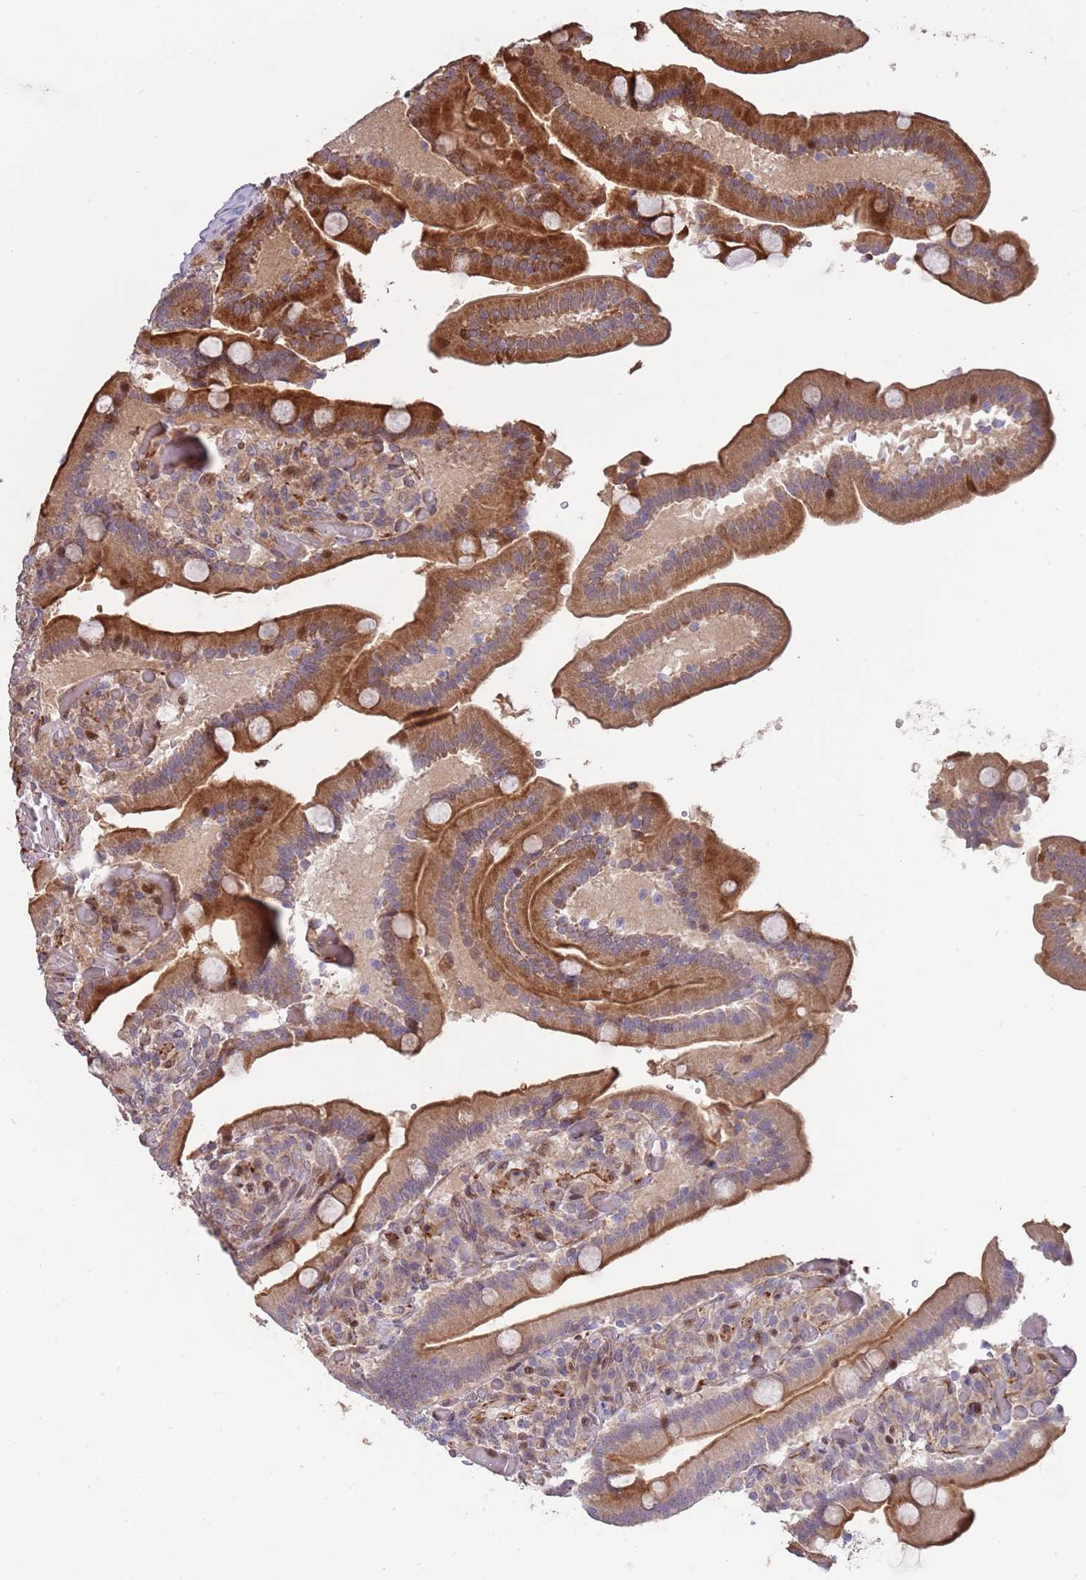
{"staining": {"intensity": "moderate", "quantity": "25%-75%", "location": "cytoplasmic/membranous"}, "tissue": "duodenum", "cell_type": "Glandular cells", "image_type": "normal", "snomed": [{"axis": "morphology", "description": "Normal tissue, NOS"}, {"axis": "topography", "description": "Duodenum"}], "caption": "Protein analysis of benign duodenum demonstrates moderate cytoplasmic/membranous staining in about 25%-75% of glandular cells. Nuclei are stained in blue.", "gene": "SYNDIG1L", "patient": {"sex": "female", "age": 62}}